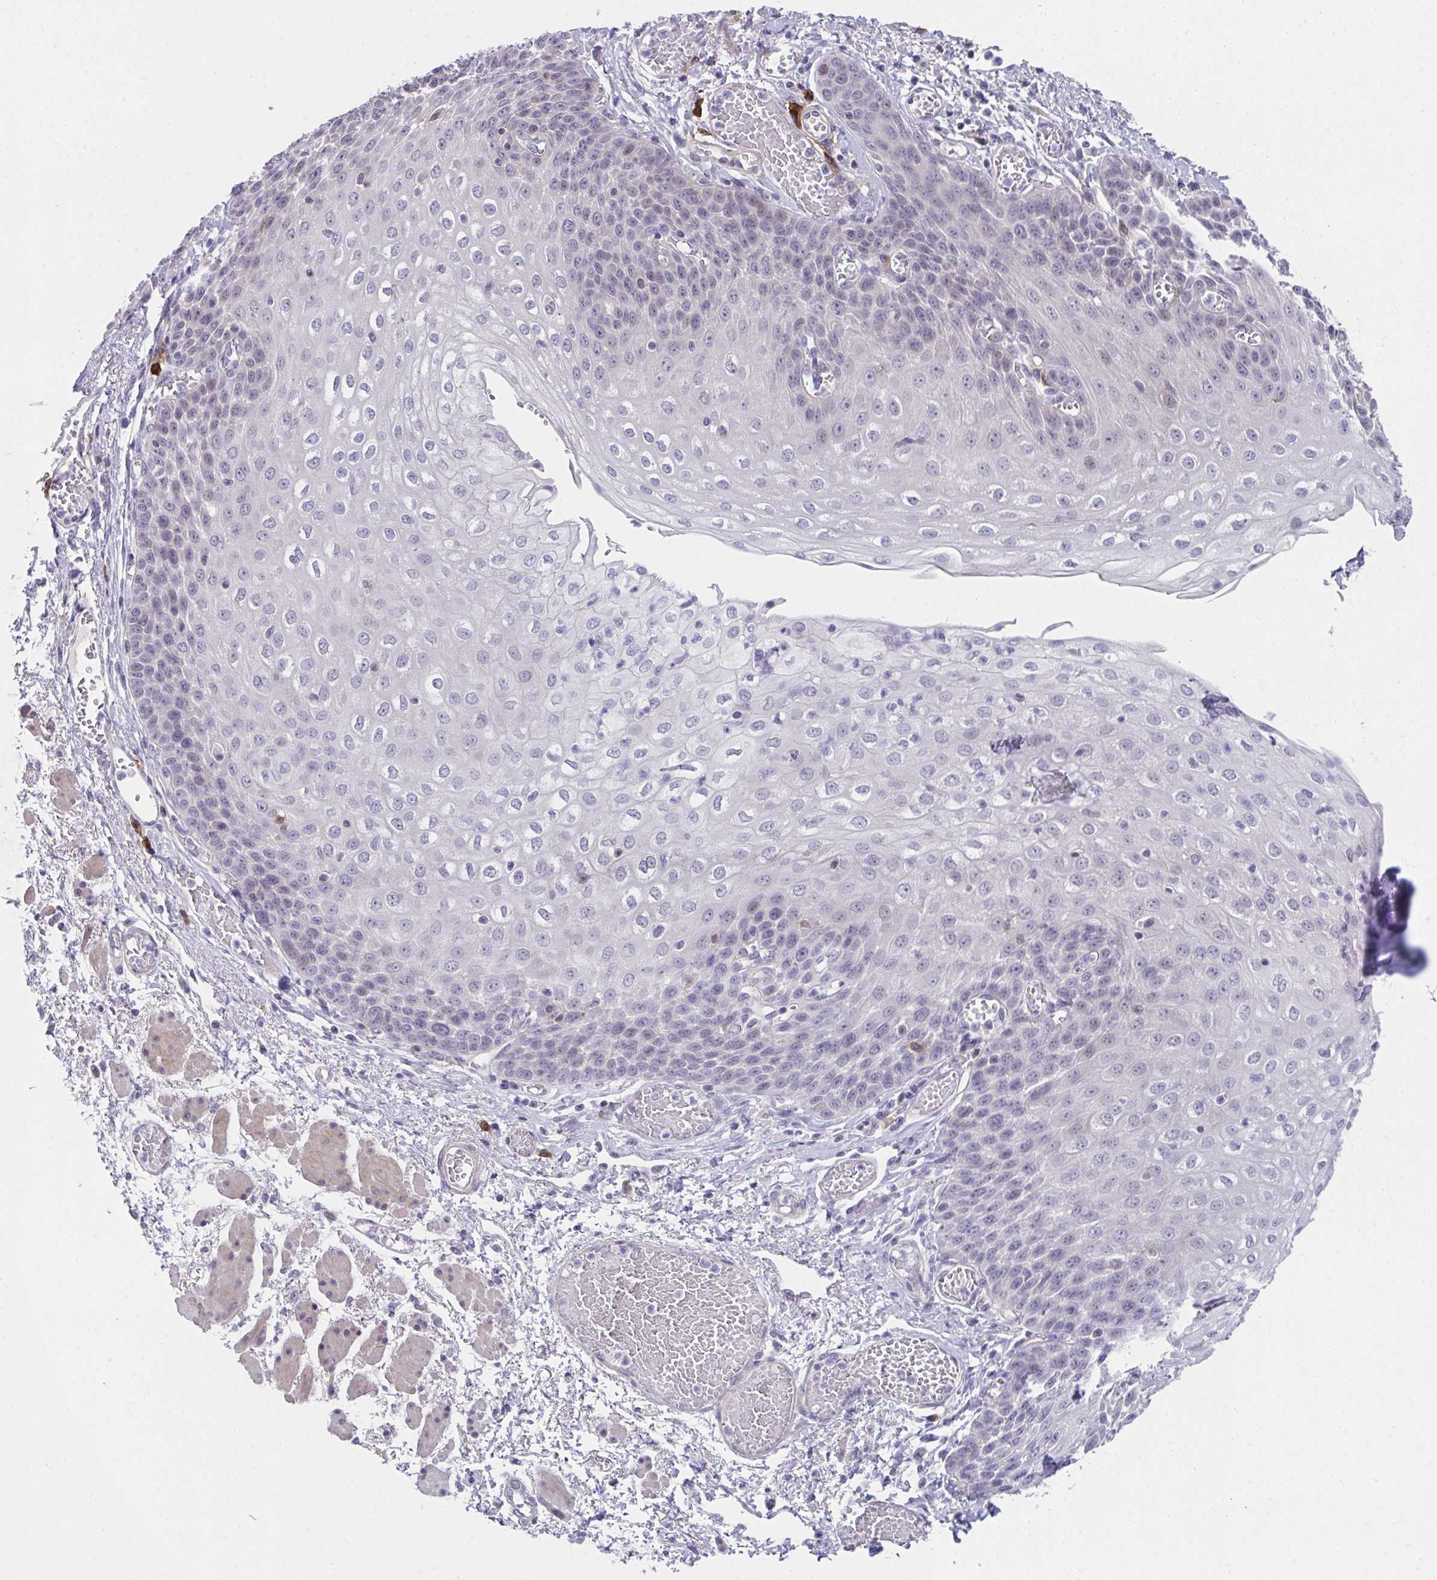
{"staining": {"intensity": "negative", "quantity": "none", "location": "none"}, "tissue": "esophagus", "cell_type": "Squamous epithelial cells", "image_type": "normal", "snomed": [{"axis": "morphology", "description": "Normal tissue, NOS"}, {"axis": "morphology", "description": "Adenocarcinoma, NOS"}, {"axis": "topography", "description": "Esophagus"}], "caption": "Immunohistochemistry (IHC) histopathology image of normal esophagus stained for a protein (brown), which reveals no positivity in squamous epithelial cells.", "gene": "SLAMF7", "patient": {"sex": "male", "age": 81}}